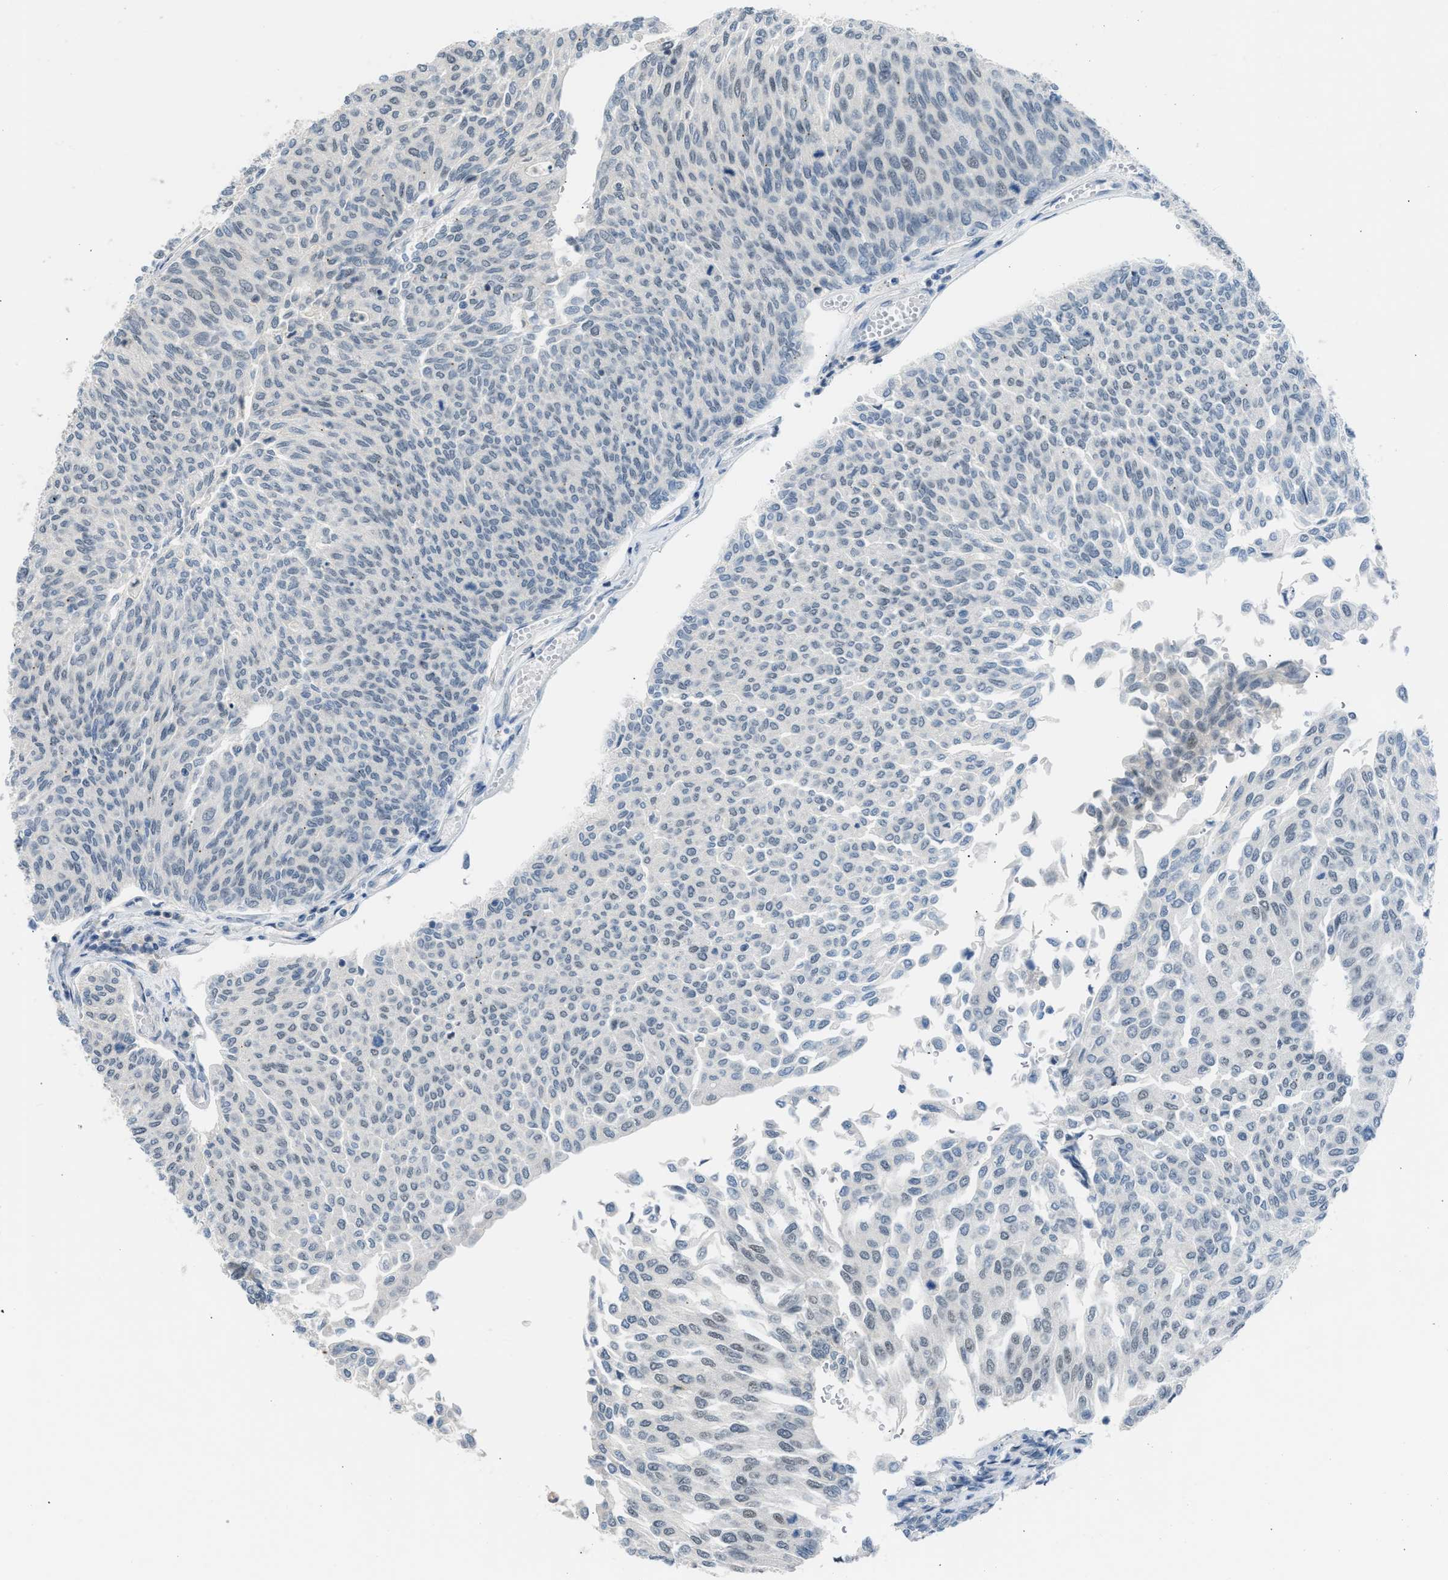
{"staining": {"intensity": "negative", "quantity": "none", "location": "none"}, "tissue": "urothelial cancer", "cell_type": "Tumor cells", "image_type": "cancer", "snomed": [{"axis": "morphology", "description": "Urothelial carcinoma, Low grade"}, {"axis": "topography", "description": "Urinary bladder"}], "caption": "Immunohistochemistry (IHC) of urothelial cancer reveals no expression in tumor cells. Brightfield microscopy of immunohistochemistry stained with DAB (3,3'-diaminobenzidine) (brown) and hematoxylin (blue), captured at high magnification.", "gene": "TTBK2", "patient": {"sex": "female", "age": 79}}